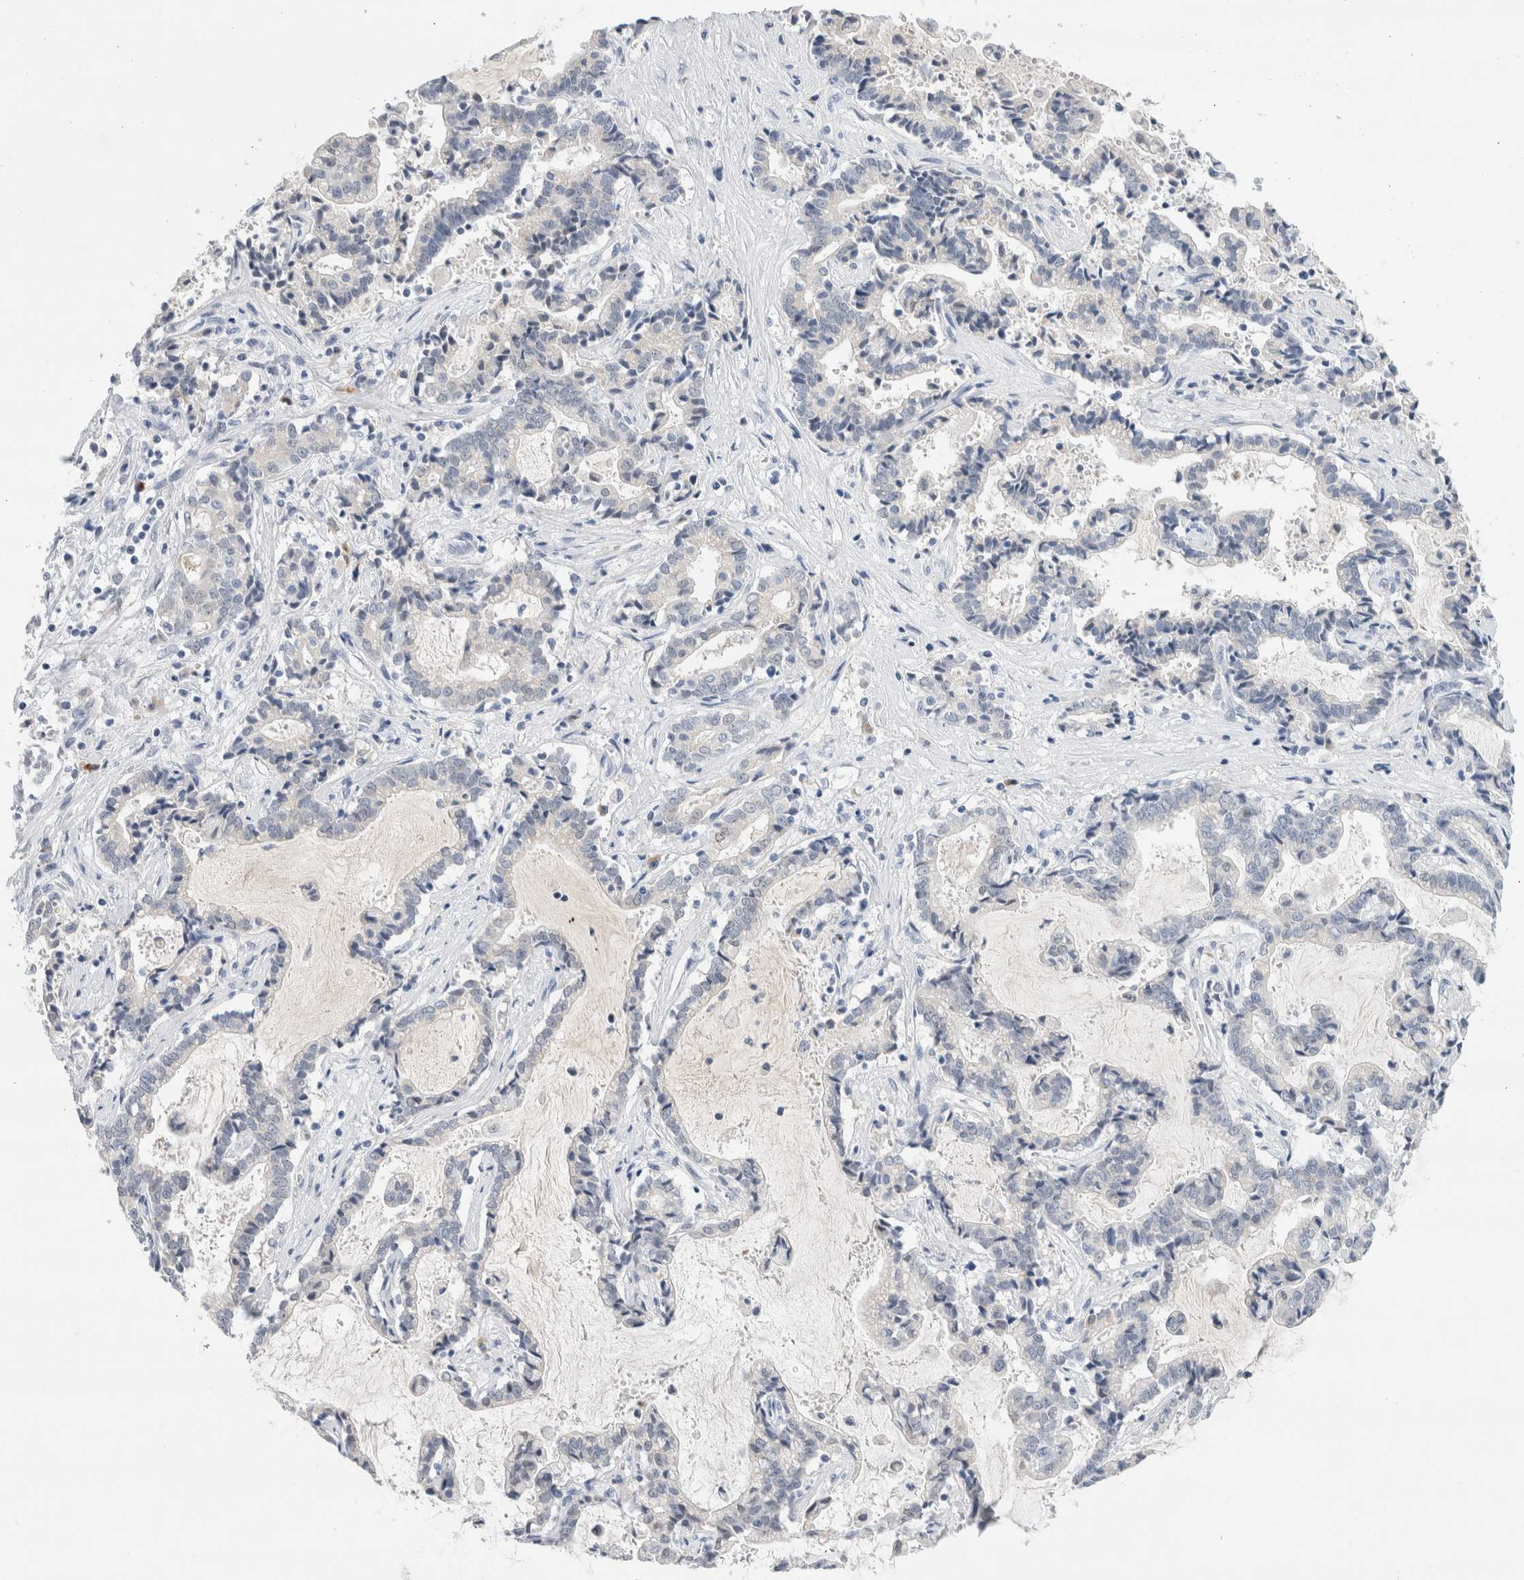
{"staining": {"intensity": "negative", "quantity": "none", "location": "none"}, "tissue": "liver cancer", "cell_type": "Tumor cells", "image_type": "cancer", "snomed": [{"axis": "morphology", "description": "Cholangiocarcinoma"}, {"axis": "topography", "description": "Liver"}], "caption": "The histopathology image displays no significant staining in tumor cells of liver cholangiocarcinoma.", "gene": "SLC22A12", "patient": {"sex": "male", "age": 57}}